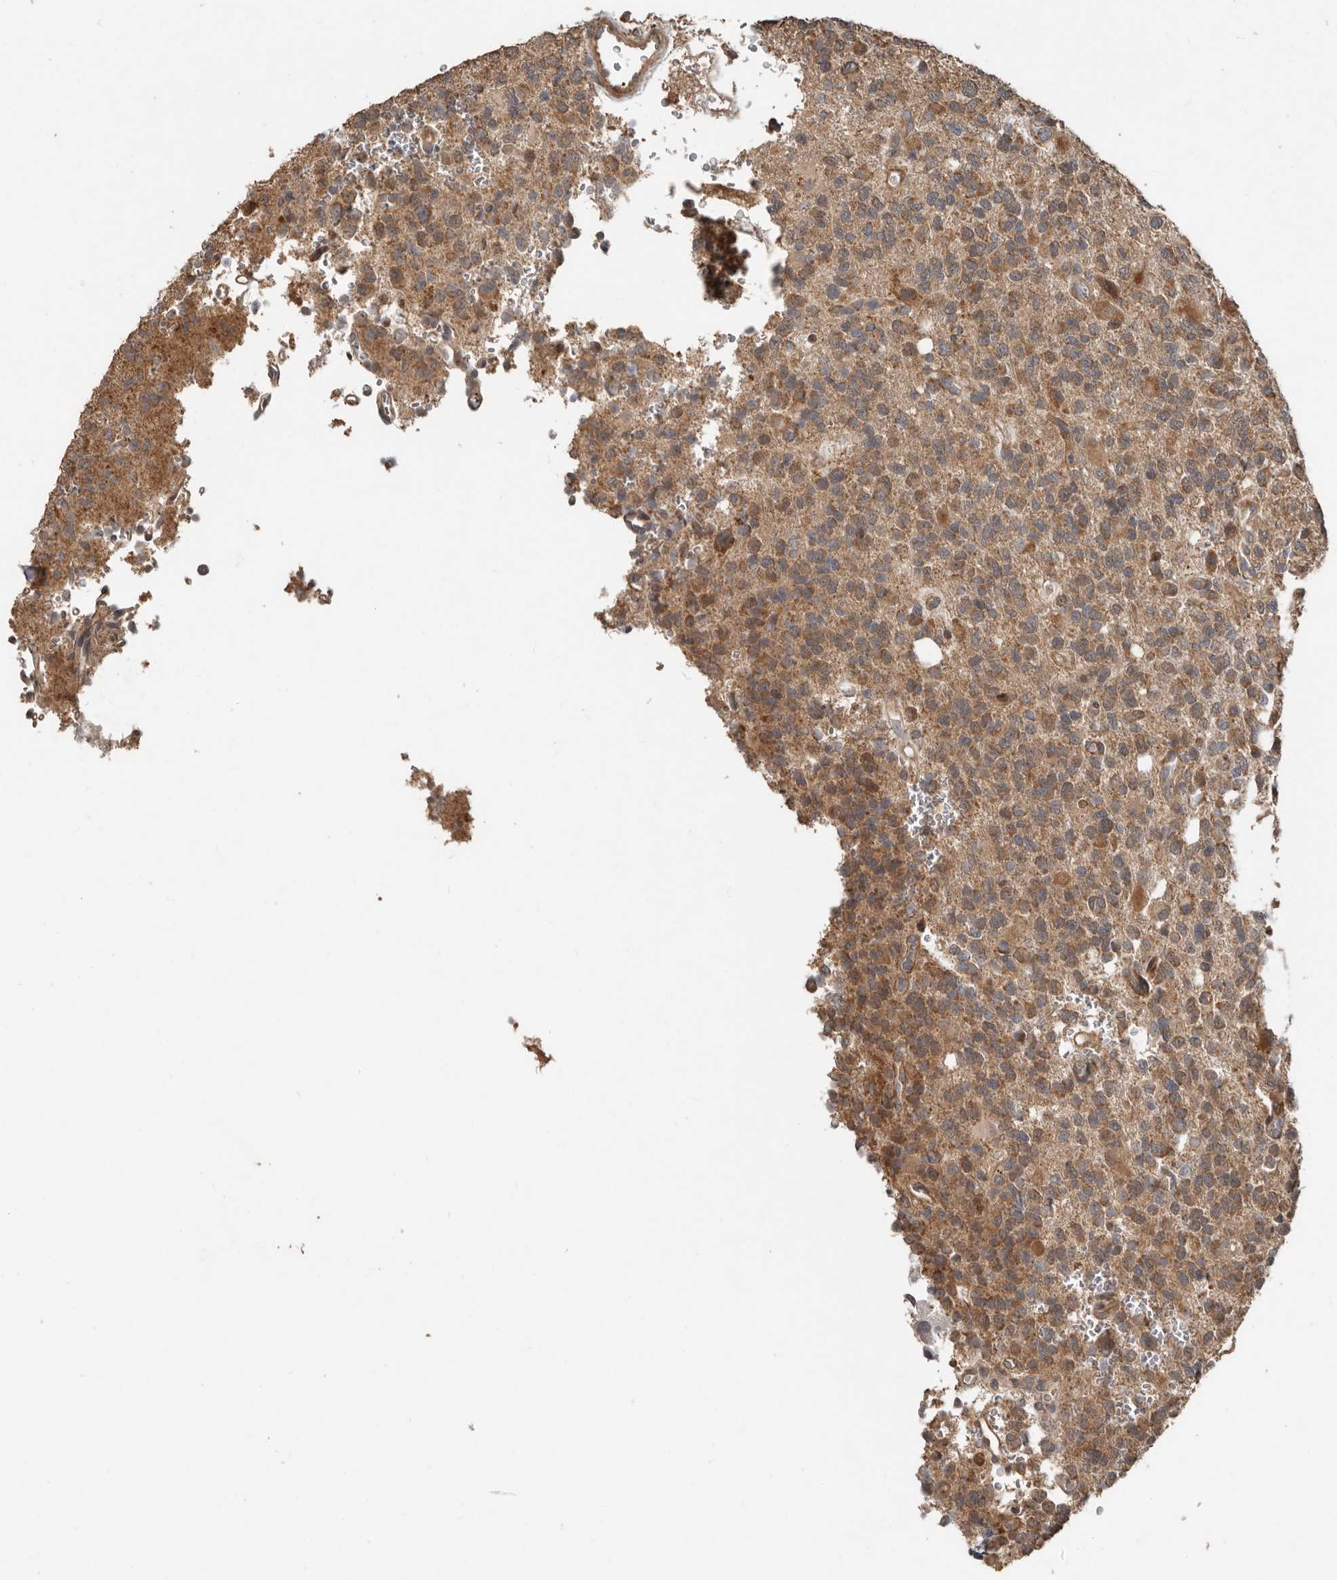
{"staining": {"intensity": "moderate", "quantity": ">75%", "location": "cytoplasmic/membranous"}, "tissue": "glioma", "cell_type": "Tumor cells", "image_type": "cancer", "snomed": [{"axis": "morphology", "description": "Glioma, malignant, High grade"}, {"axis": "topography", "description": "Brain"}], "caption": "DAB immunohistochemical staining of malignant glioma (high-grade) shows moderate cytoplasmic/membranous protein positivity in approximately >75% of tumor cells.", "gene": "SLC6A7", "patient": {"sex": "female", "age": 62}}